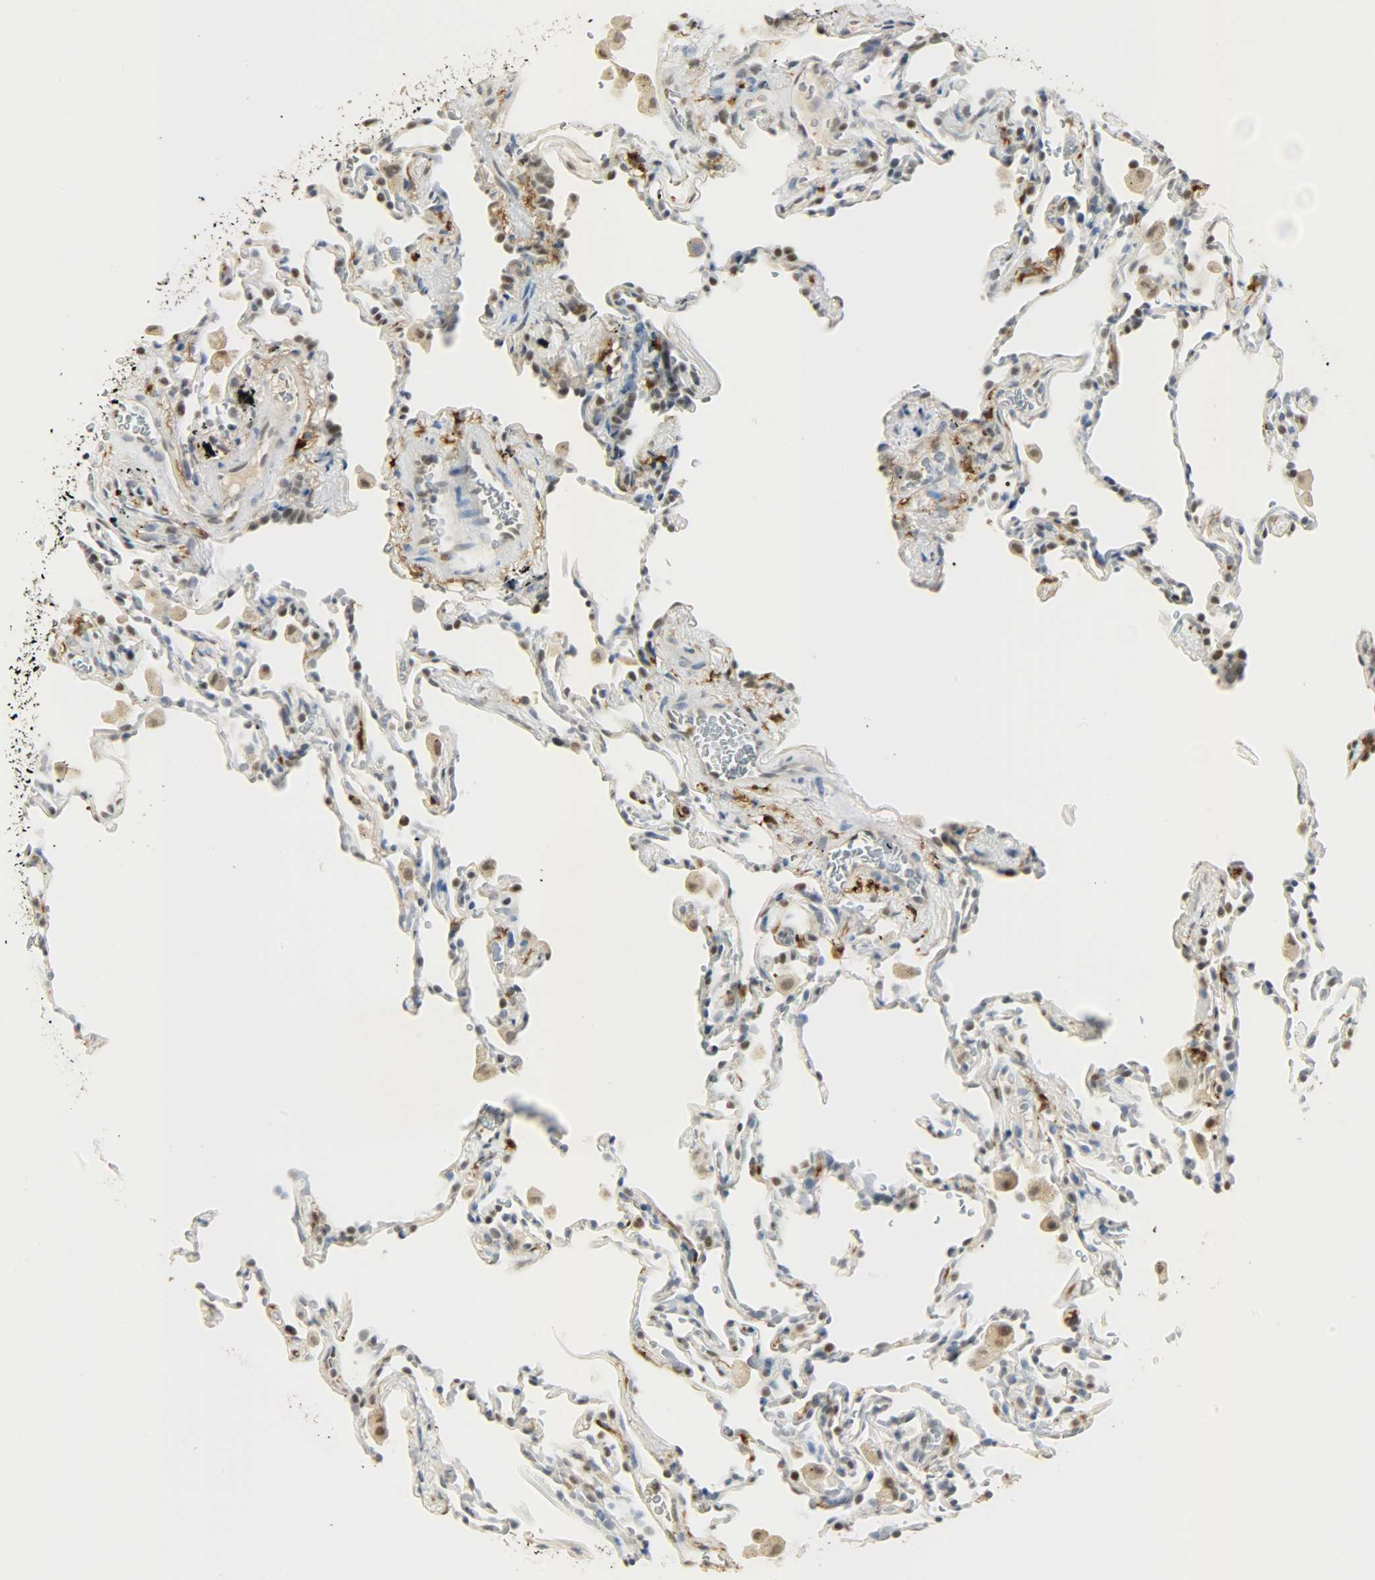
{"staining": {"intensity": "moderate", "quantity": "25%-75%", "location": "nuclear"}, "tissue": "lung", "cell_type": "Alveolar cells", "image_type": "normal", "snomed": [{"axis": "morphology", "description": "Normal tissue, NOS"}, {"axis": "morphology", "description": "Soft tissue tumor metastatic"}, {"axis": "topography", "description": "Lung"}], "caption": "DAB (3,3'-diaminobenzidine) immunohistochemical staining of unremarkable human lung exhibits moderate nuclear protein expression in about 25%-75% of alveolar cells.", "gene": "NGFR", "patient": {"sex": "male", "age": 59}}